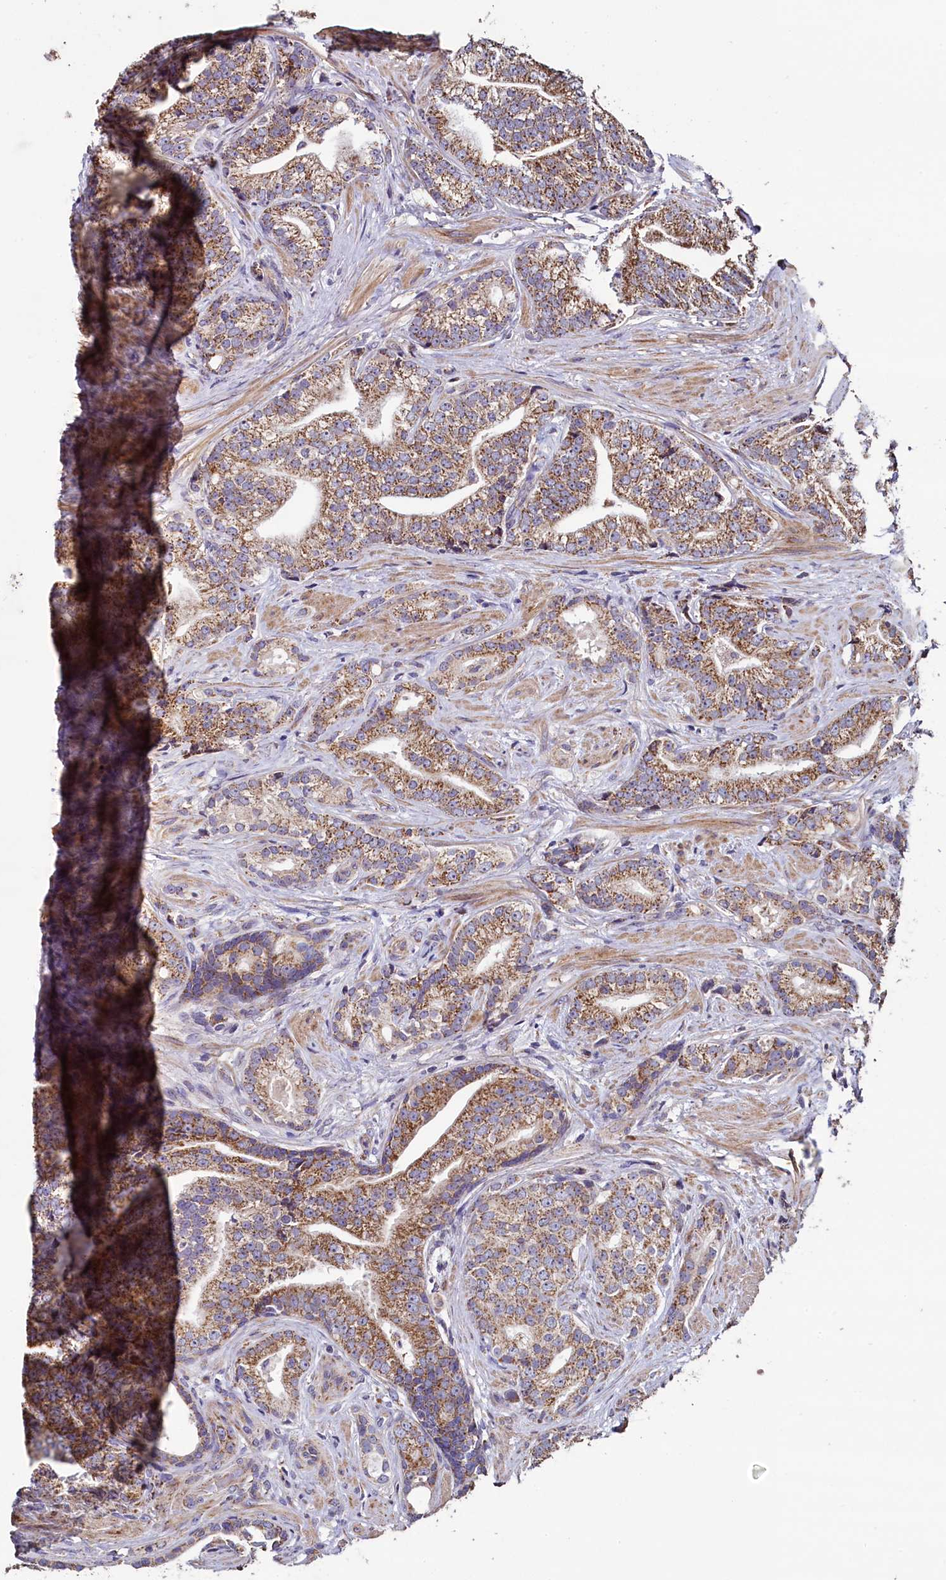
{"staining": {"intensity": "moderate", "quantity": ">75%", "location": "cytoplasmic/membranous"}, "tissue": "prostate cancer", "cell_type": "Tumor cells", "image_type": "cancer", "snomed": [{"axis": "morphology", "description": "Adenocarcinoma, Low grade"}, {"axis": "topography", "description": "Prostate"}], "caption": "This histopathology image reveals immunohistochemistry staining of prostate cancer (adenocarcinoma (low-grade)), with medium moderate cytoplasmic/membranous staining in about >75% of tumor cells.", "gene": "COQ9", "patient": {"sex": "male", "age": 71}}